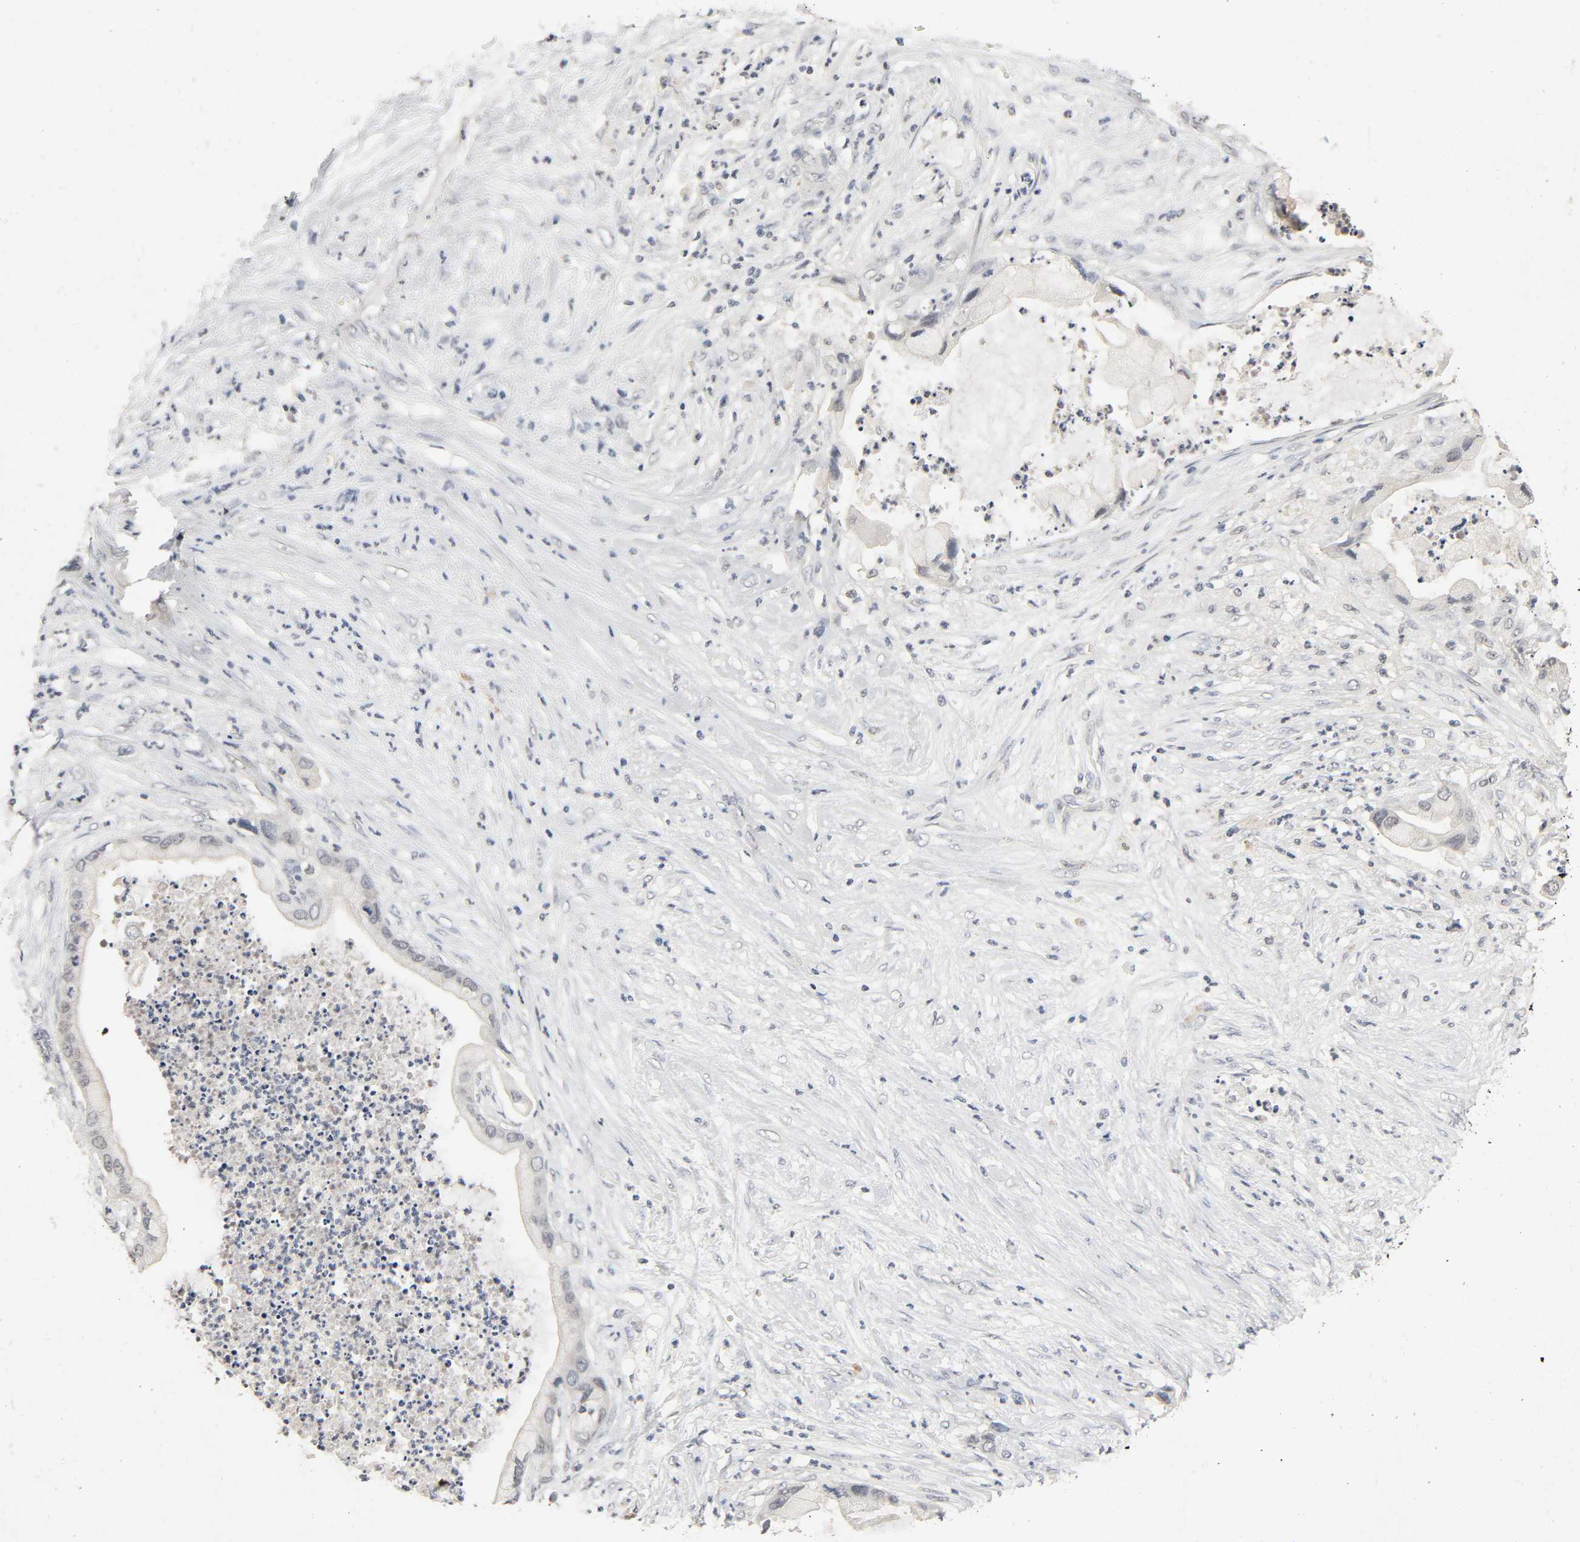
{"staining": {"intensity": "negative", "quantity": "none", "location": "none"}, "tissue": "pancreatic cancer", "cell_type": "Tumor cells", "image_type": "cancer", "snomed": [{"axis": "morphology", "description": "Adenocarcinoma, NOS"}, {"axis": "topography", "description": "Pancreas"}], "caption": "Immunohistochemistry photomicrograph of pancreatic cancer (adenocarcinoma) stained for a protein (brown), which displays no staining in tumor cells.", "gene": "MAPKAPK5", "patient": {"sex": "female", "age": 59}}